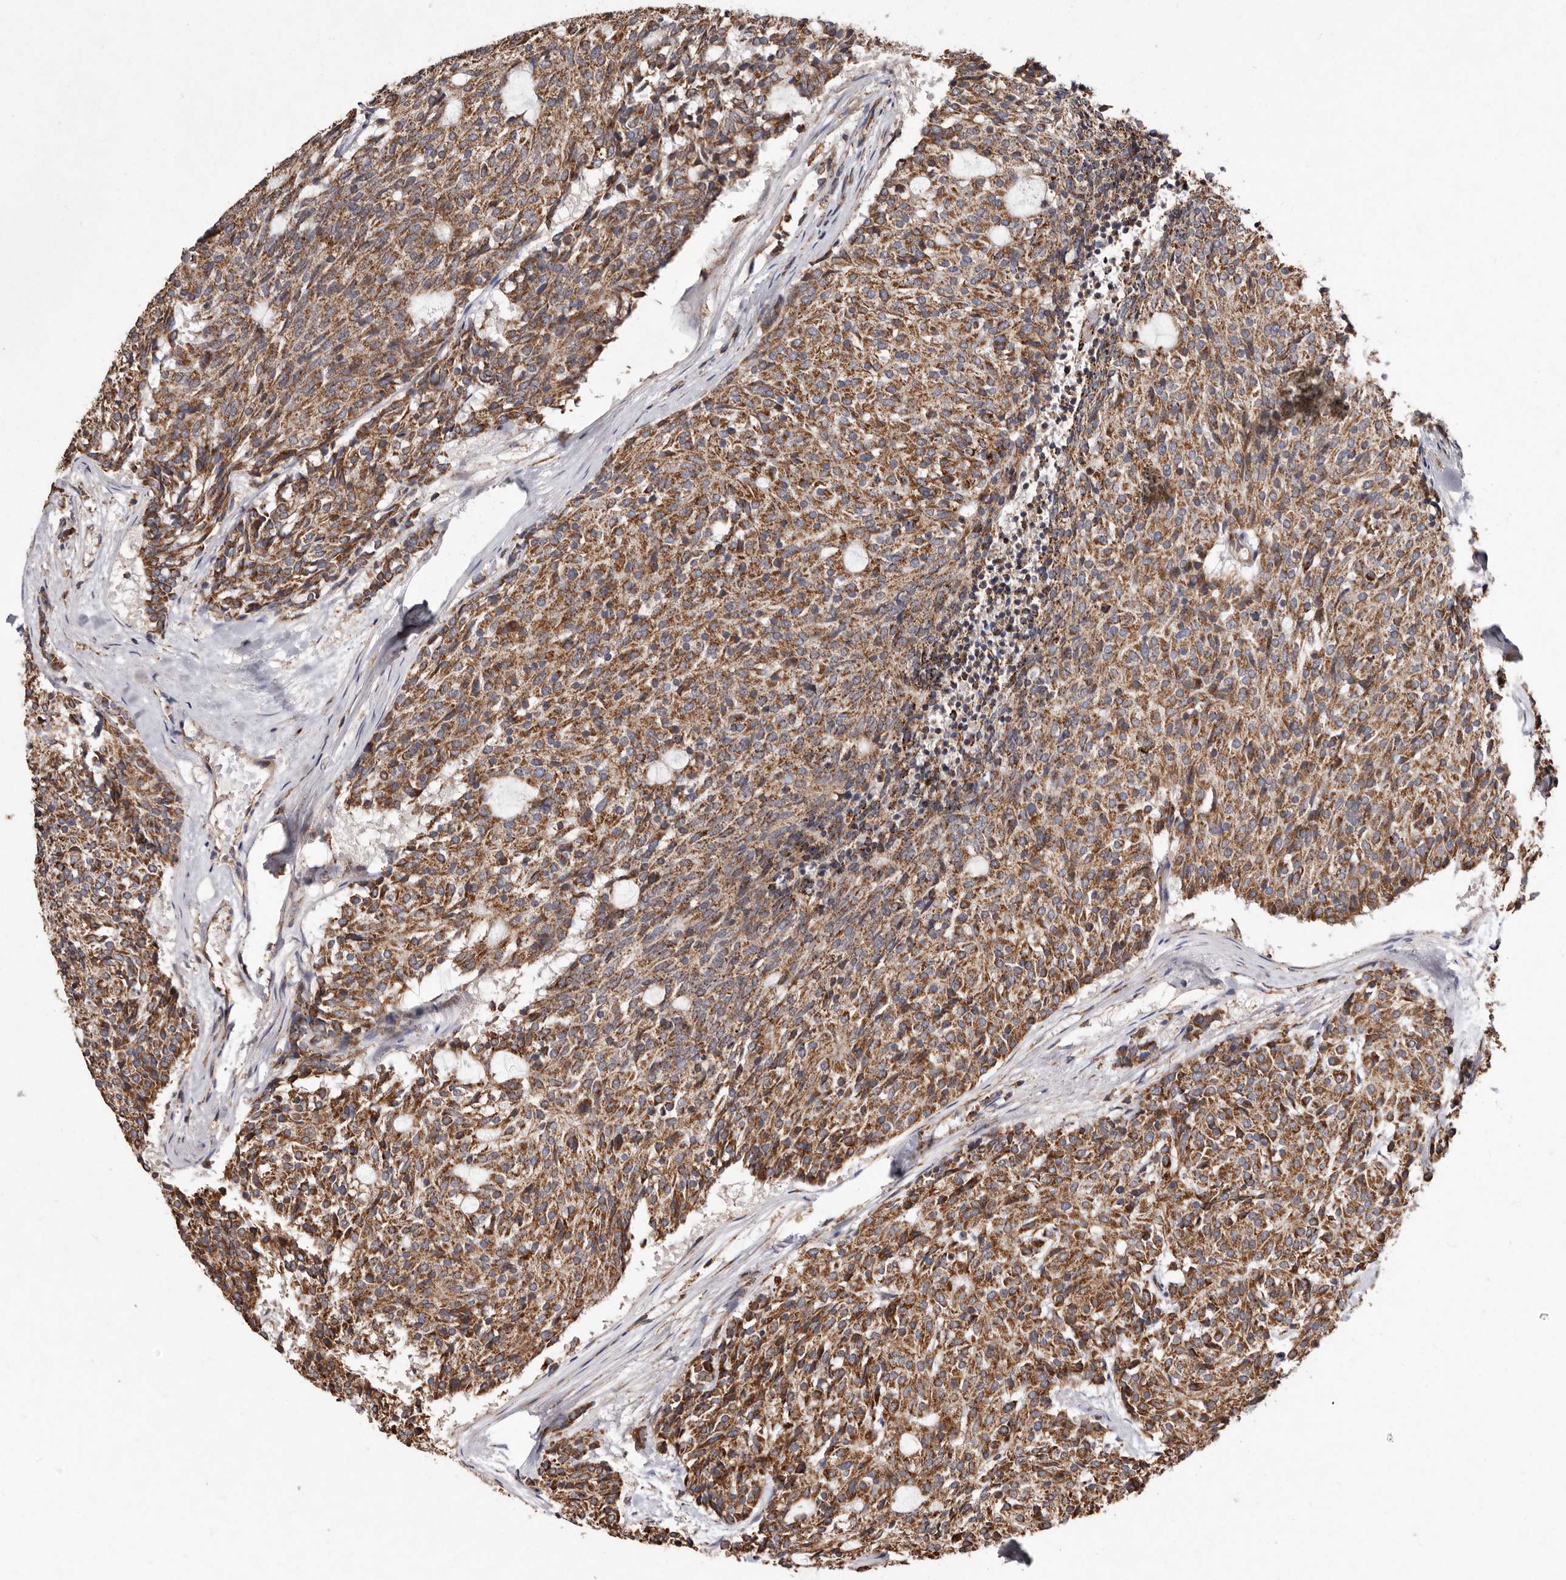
{"staining": {"intensity": "moderate", "quantity": ">75%", "location": "cytoplasmic/membranous"}, "tissue": "carcinoid", "cell_type": "Tumor cells", "image_type": "cancer", "snomed": [{"axis": "morphology", "description": "Carcinoid, malignant, NOS"}, {"axis": "topography", "description": "Pancreas"}], "caption": "Immunohistochemical staining of human malignant carcinoid shows moderate cytoplasmic/membranous protein positivity in approximately >75% of tumor cells.", "gene": "STEAP2", "patient": {"sex": "female", "age": 54}}